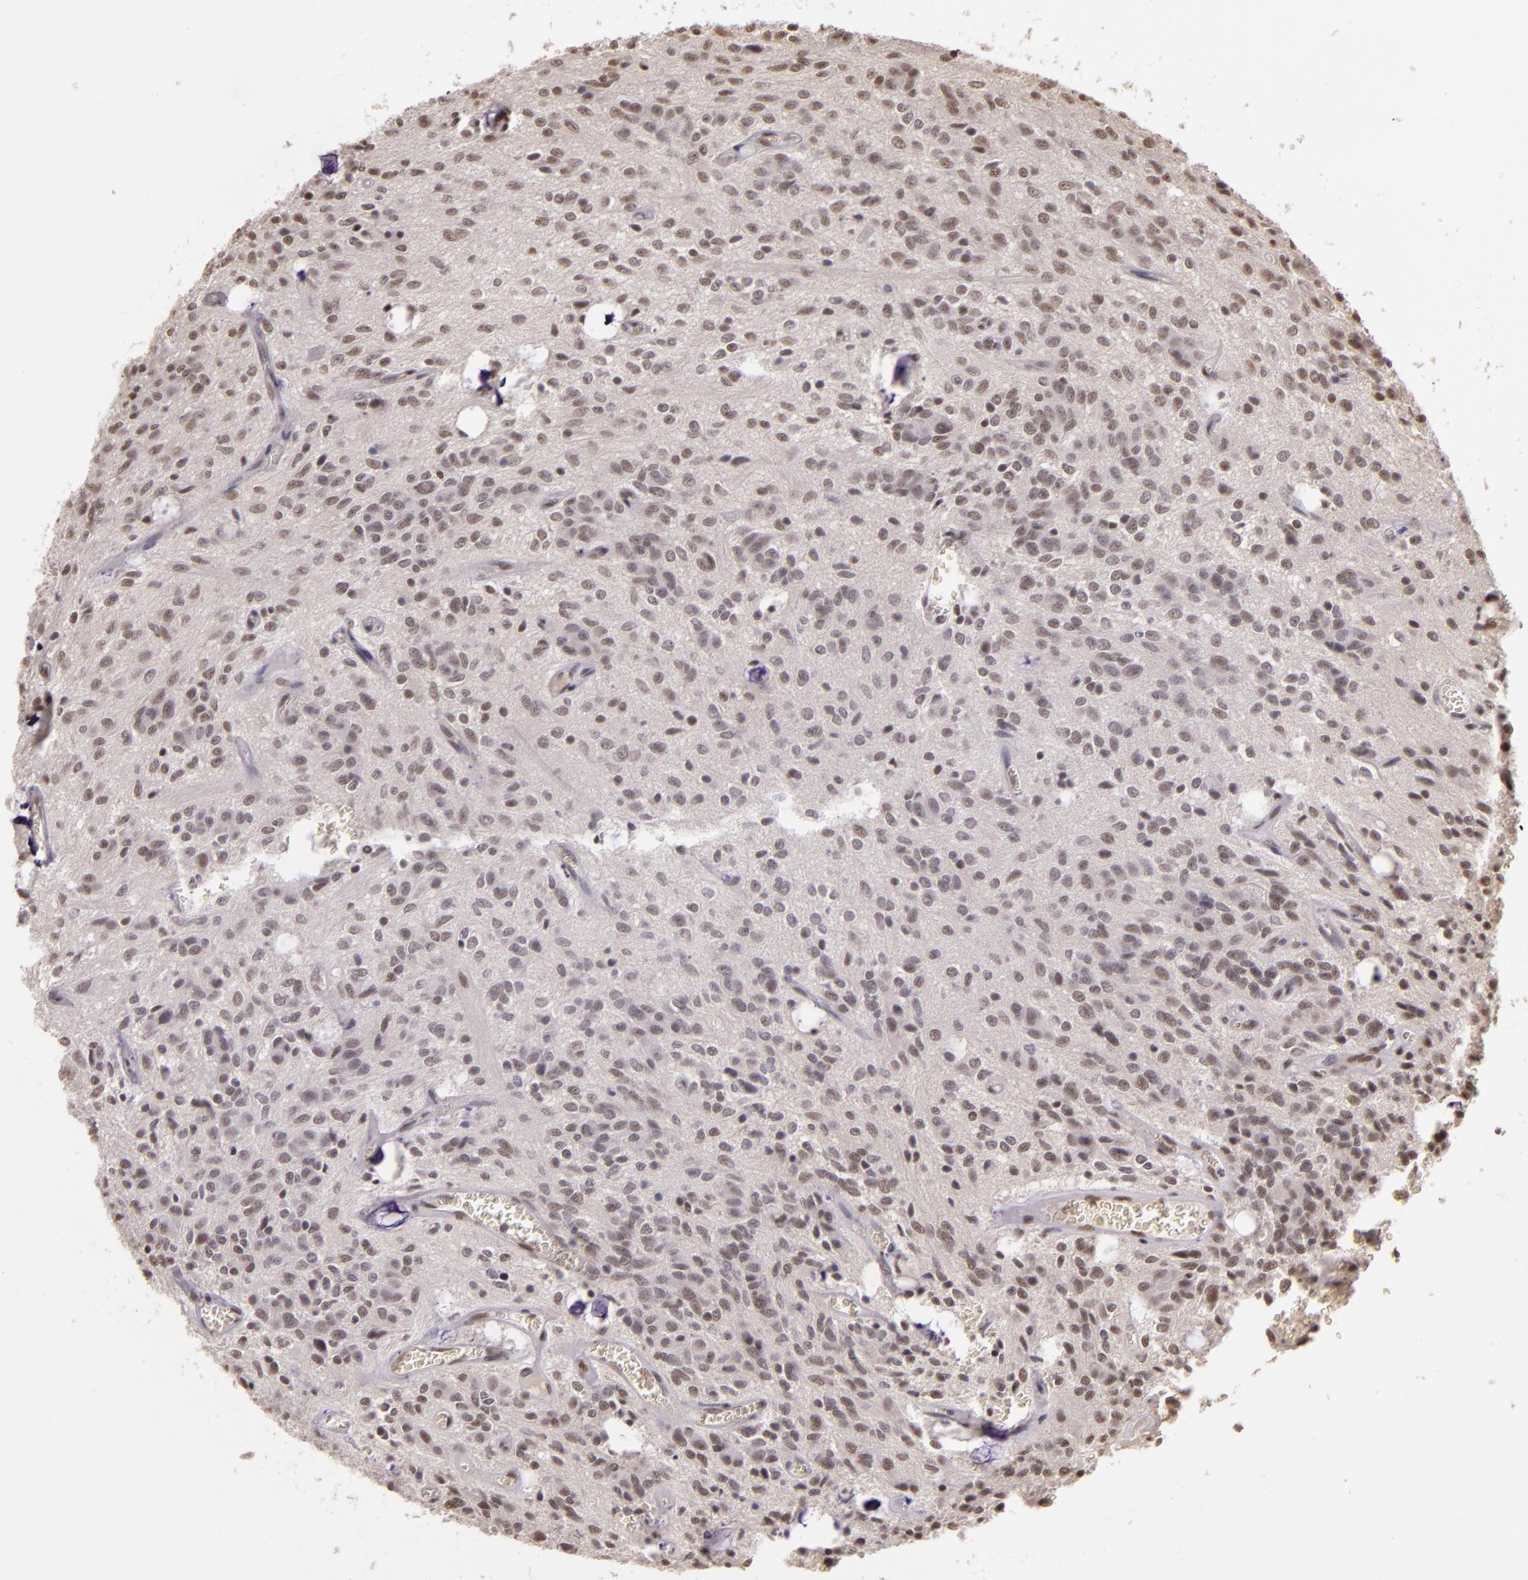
{"staining": {"intensity": "weak", "quantity": "25%-75%", "location": "nuclear"}, "tissue": "glioma", "cell_type": "Tumor cells", "image_type": "cancer", "snomed": [{"axis": "morphology", "description": "Glioma, malignant, Low grade"}, {"axis": "topography", "description": "Brain"}], "caption": "Low-grade glioma (malignant) stained with a protein marker reveals weak staining in tumor cells.", "gene": "INTS6", "patient": {"sex": "female", "age": 15}}